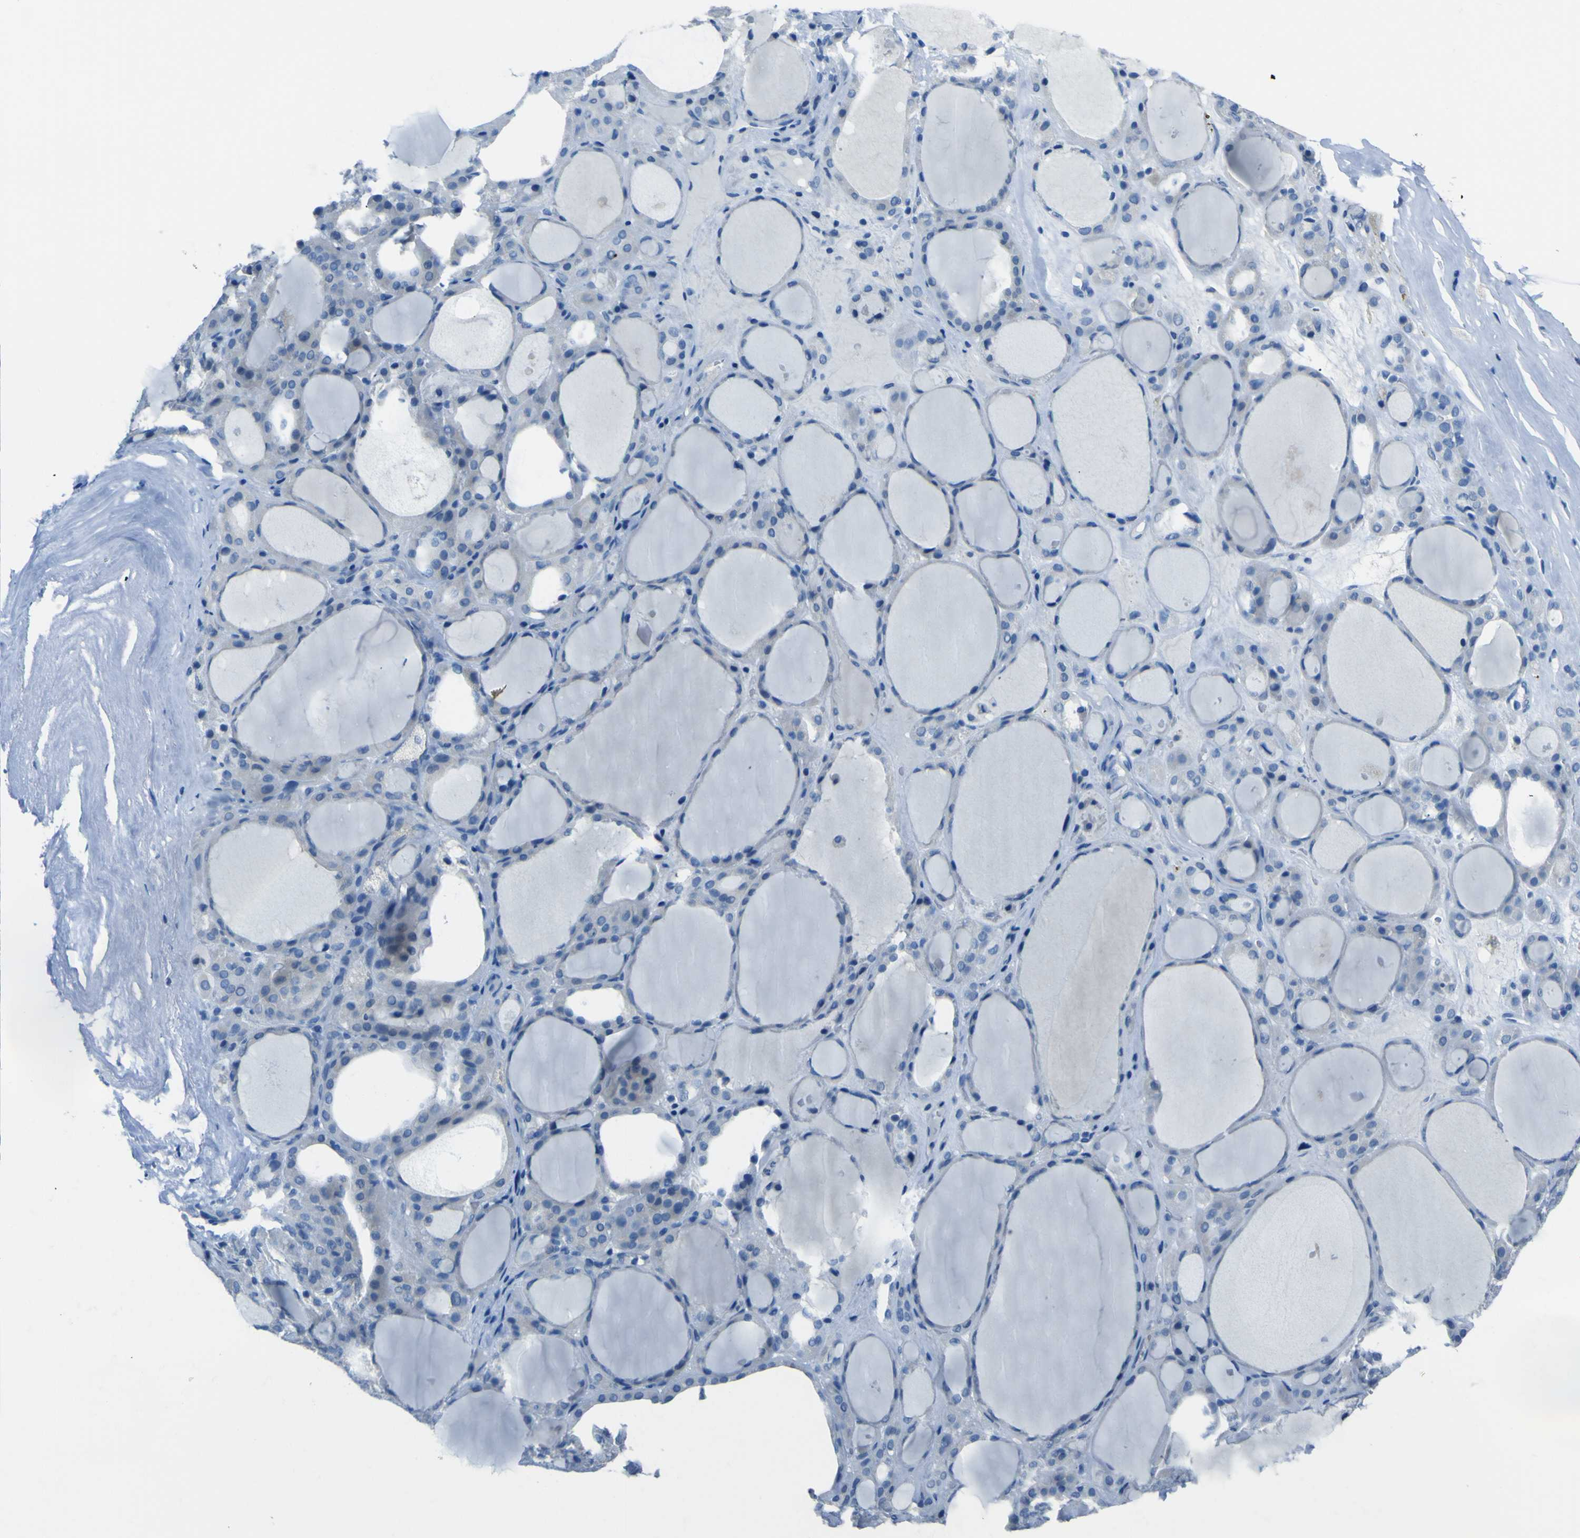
{"staining": {"intensity": "negative", "quantity": "none", "location": "none"}, "tissue": "thyroid gland", "cell_type": "Glandular cells", "image_type": "normal", "snomed": [{"axis": "morphology", "description": "Normal tissue, NOS"}, {"axis": "morphology", "description": "Carcinoma, NOS"}, {"axis": "topography", "description": "Thyroid gland"}], "caption": "High magnification brightfield microscopy of normal thyroid gland stained with DAB (brown) and counterstained with hematoxylin (blue): glandular cells show no significant staining.", "gene": "PHKG1", "patient": {"sex": "female", "age": 86}}